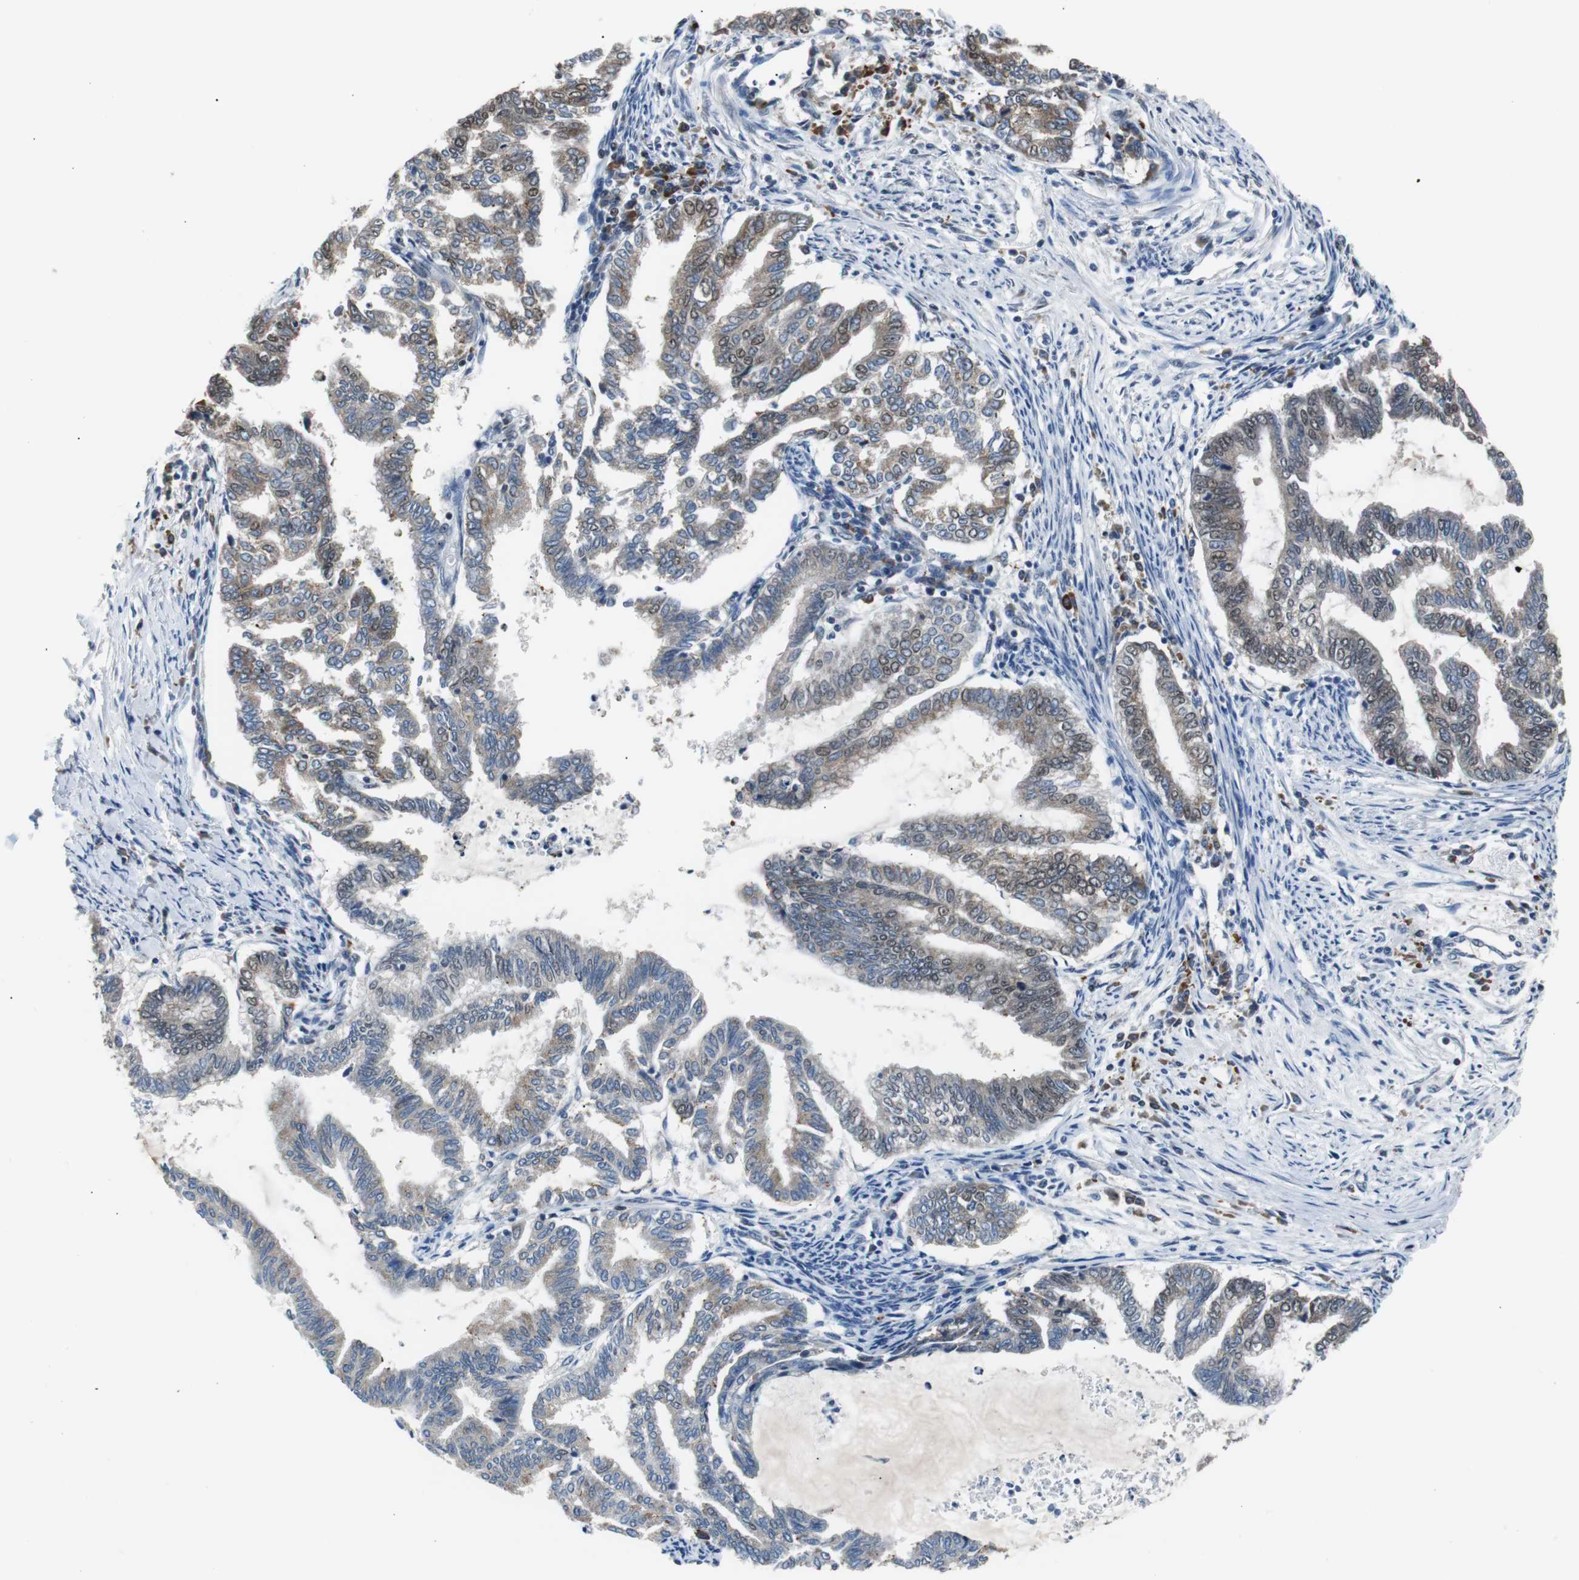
{"staining": {"intensity": "moderate", "quantity": "25%-75%", "location": "cytoplasmic/membranous,nuclear"}, "tissue": "endometrial cancer", "cell_type": "Tumor cells", "image_type": "cancer", "snomed": [{"axis": "morphology", "description": "Adenocarcinoma, NOS"}, {"axis": "topography", "description": "Endometrium"}], "caption": "Endometrial adenocarcinoma stained with DAB (3,3'-diaminobenzidine) immunohistochemistry (IHC) shows medium levels of moderate cytoplasmic/membranous and nuclear expression in about 25%-75% of tumor cells.", "gene": "USP28", "patient": {"sex": "female", "age": 79}}